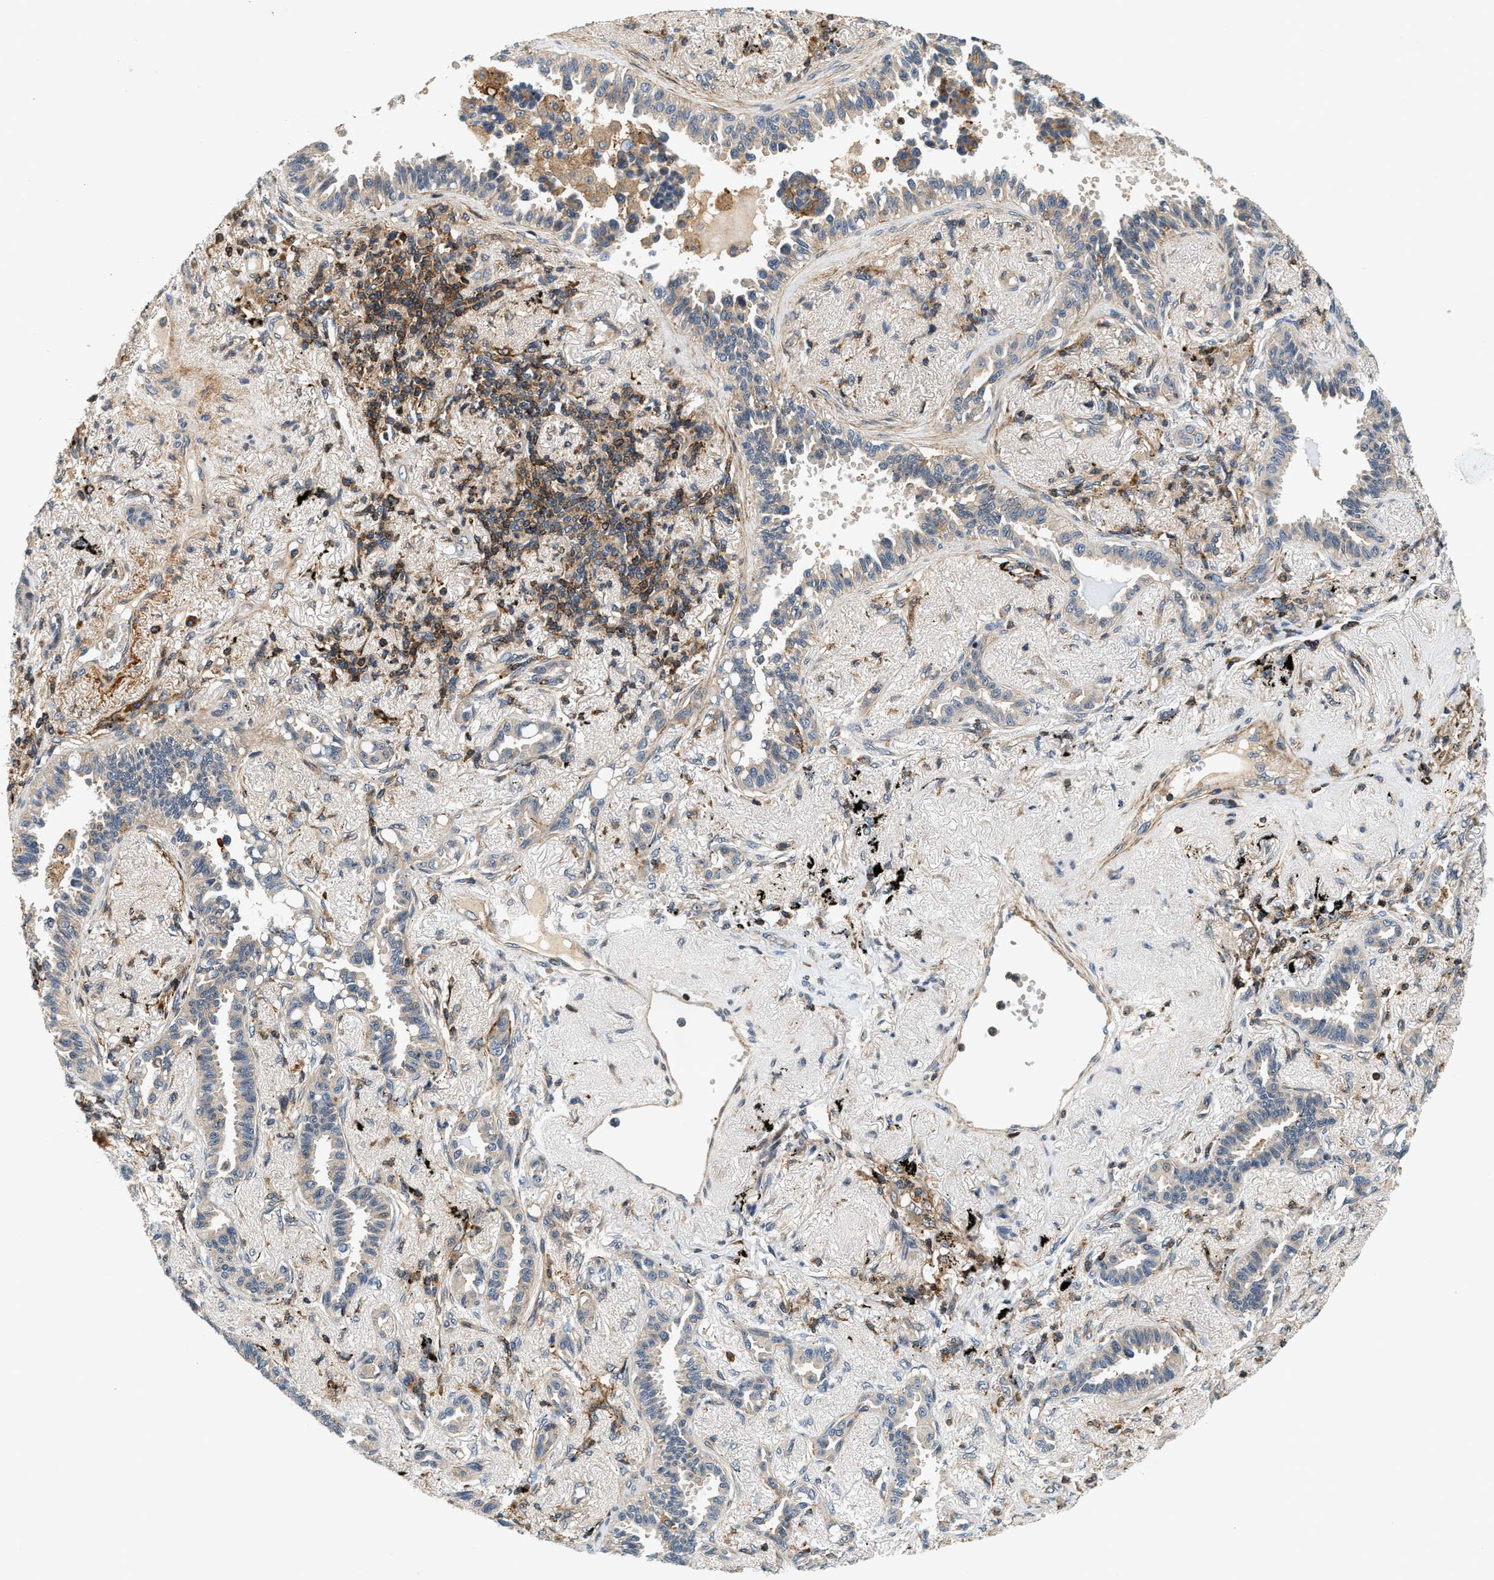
{"staining": {"intensity": "weak", "quantity": "<25%", "location": "cytoplasmic/membranous"}, "tissue": "lung cancer", "cell_type": "Tumor cells", "image_type": "cancer", "snomed": [{"axis": "morphology", "description": "Adenocarcinoma, NOS"}, {"axis": "topography", "description": "Lung"}], "caption": "DAB (3,3'-diaminobenzidine) immunohistochemical staining of human lung cancer (adenocarcinoma) reveals no significant expression in tumor cells. Nuclei are stained in blue.", "gene": "SAMD9", "patient": {"sex": "male", "age": 59}}